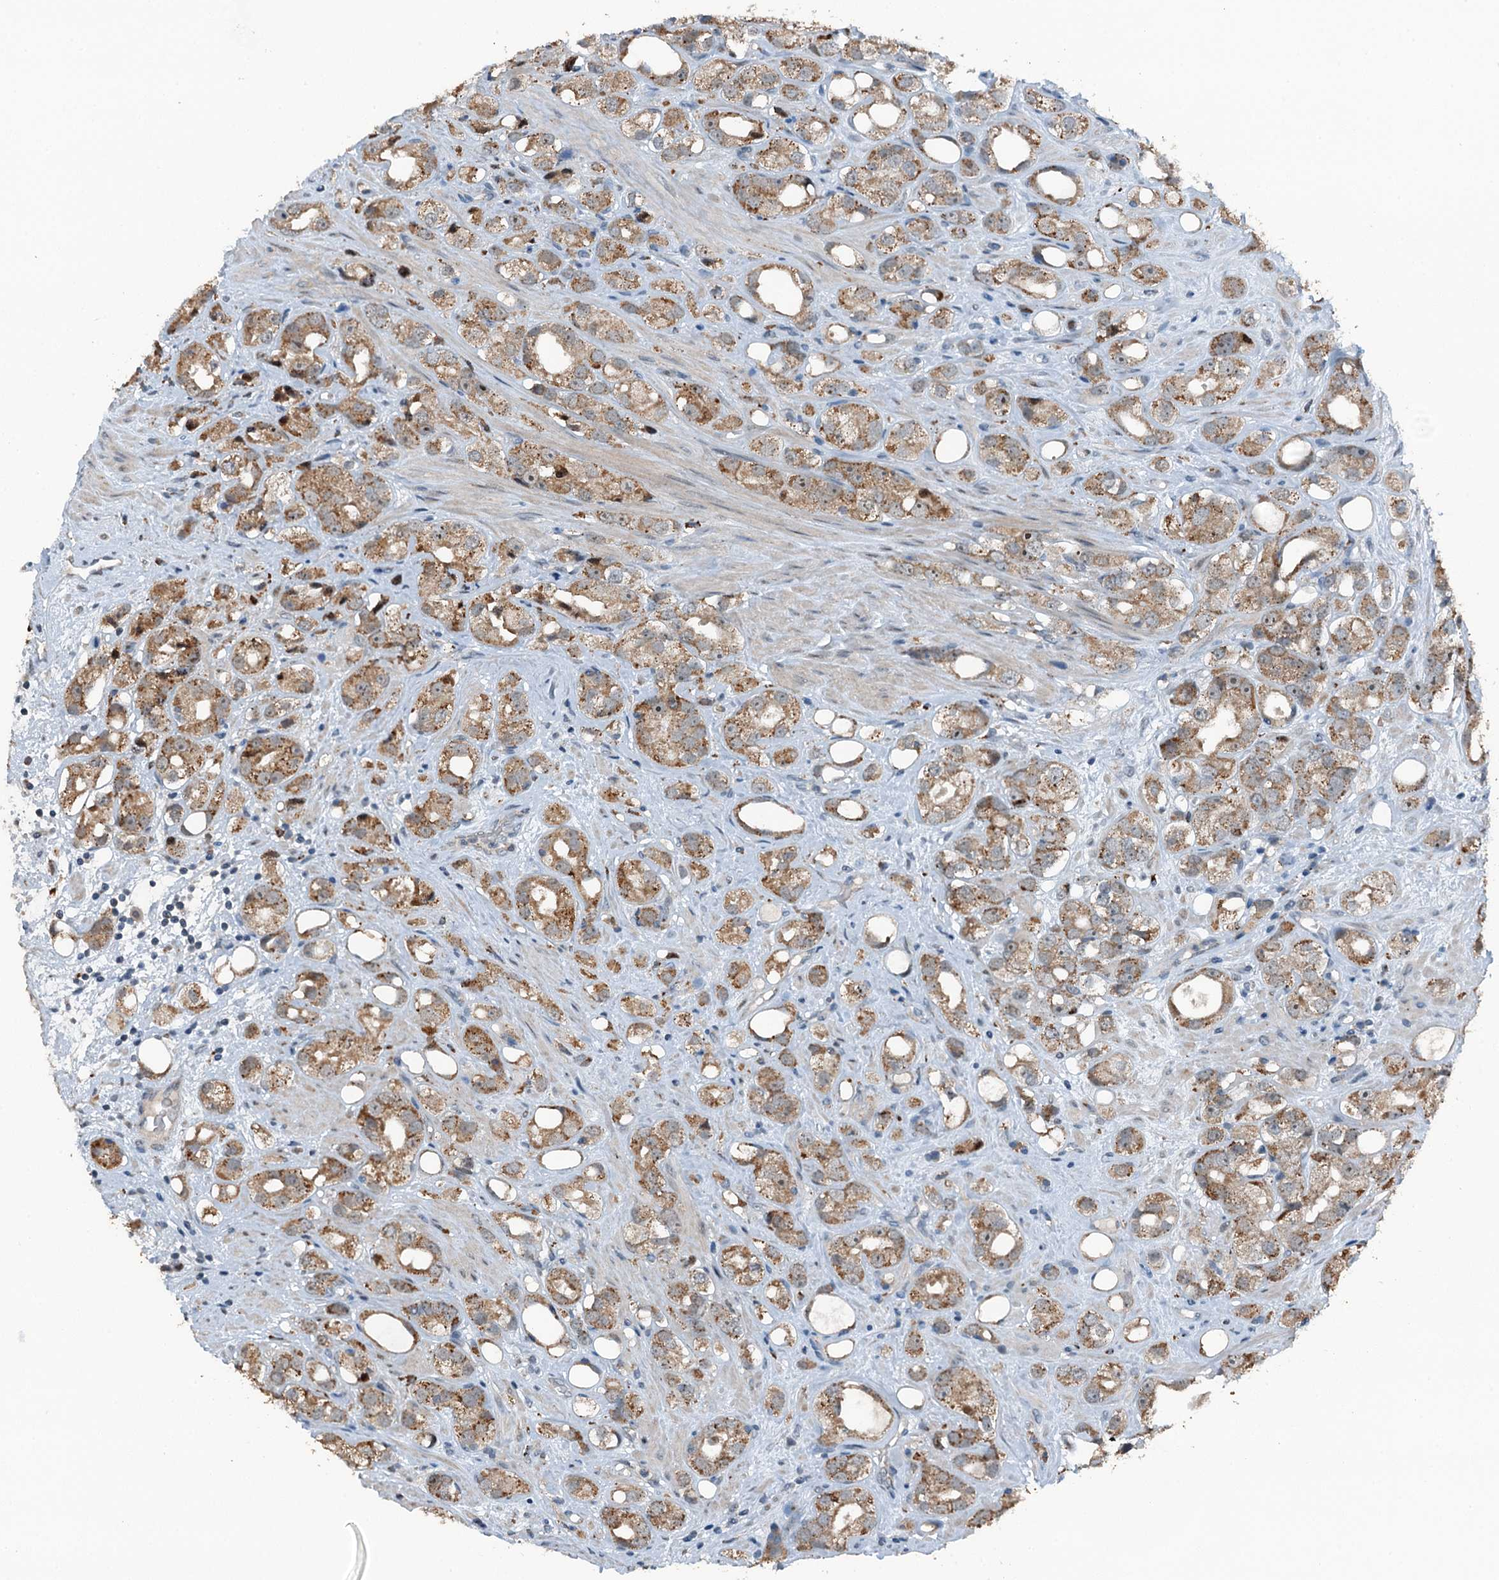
{"staining": {"intensity": "moderate", "quantity": ">75%", "location": "cytoplasmic/membranous"}, "tissue": "prostate cancer", "cell_type": "Tumor cells", "image_type": "cancer", "snomed": [{"axis": "morphology", "description": "Adenocarcinoma, NOS"}, {"axis": "topography", "description": "Prostate"}], "caption": "This image exhibits immunohistochemistry staining of human prostate adenocarcinoma, with medium moderate cytoplasmic/membranous positivity in about >75% of tumor cells.", "gene": "BMERB1", "patient": {"sex": "male", "age": 79}}